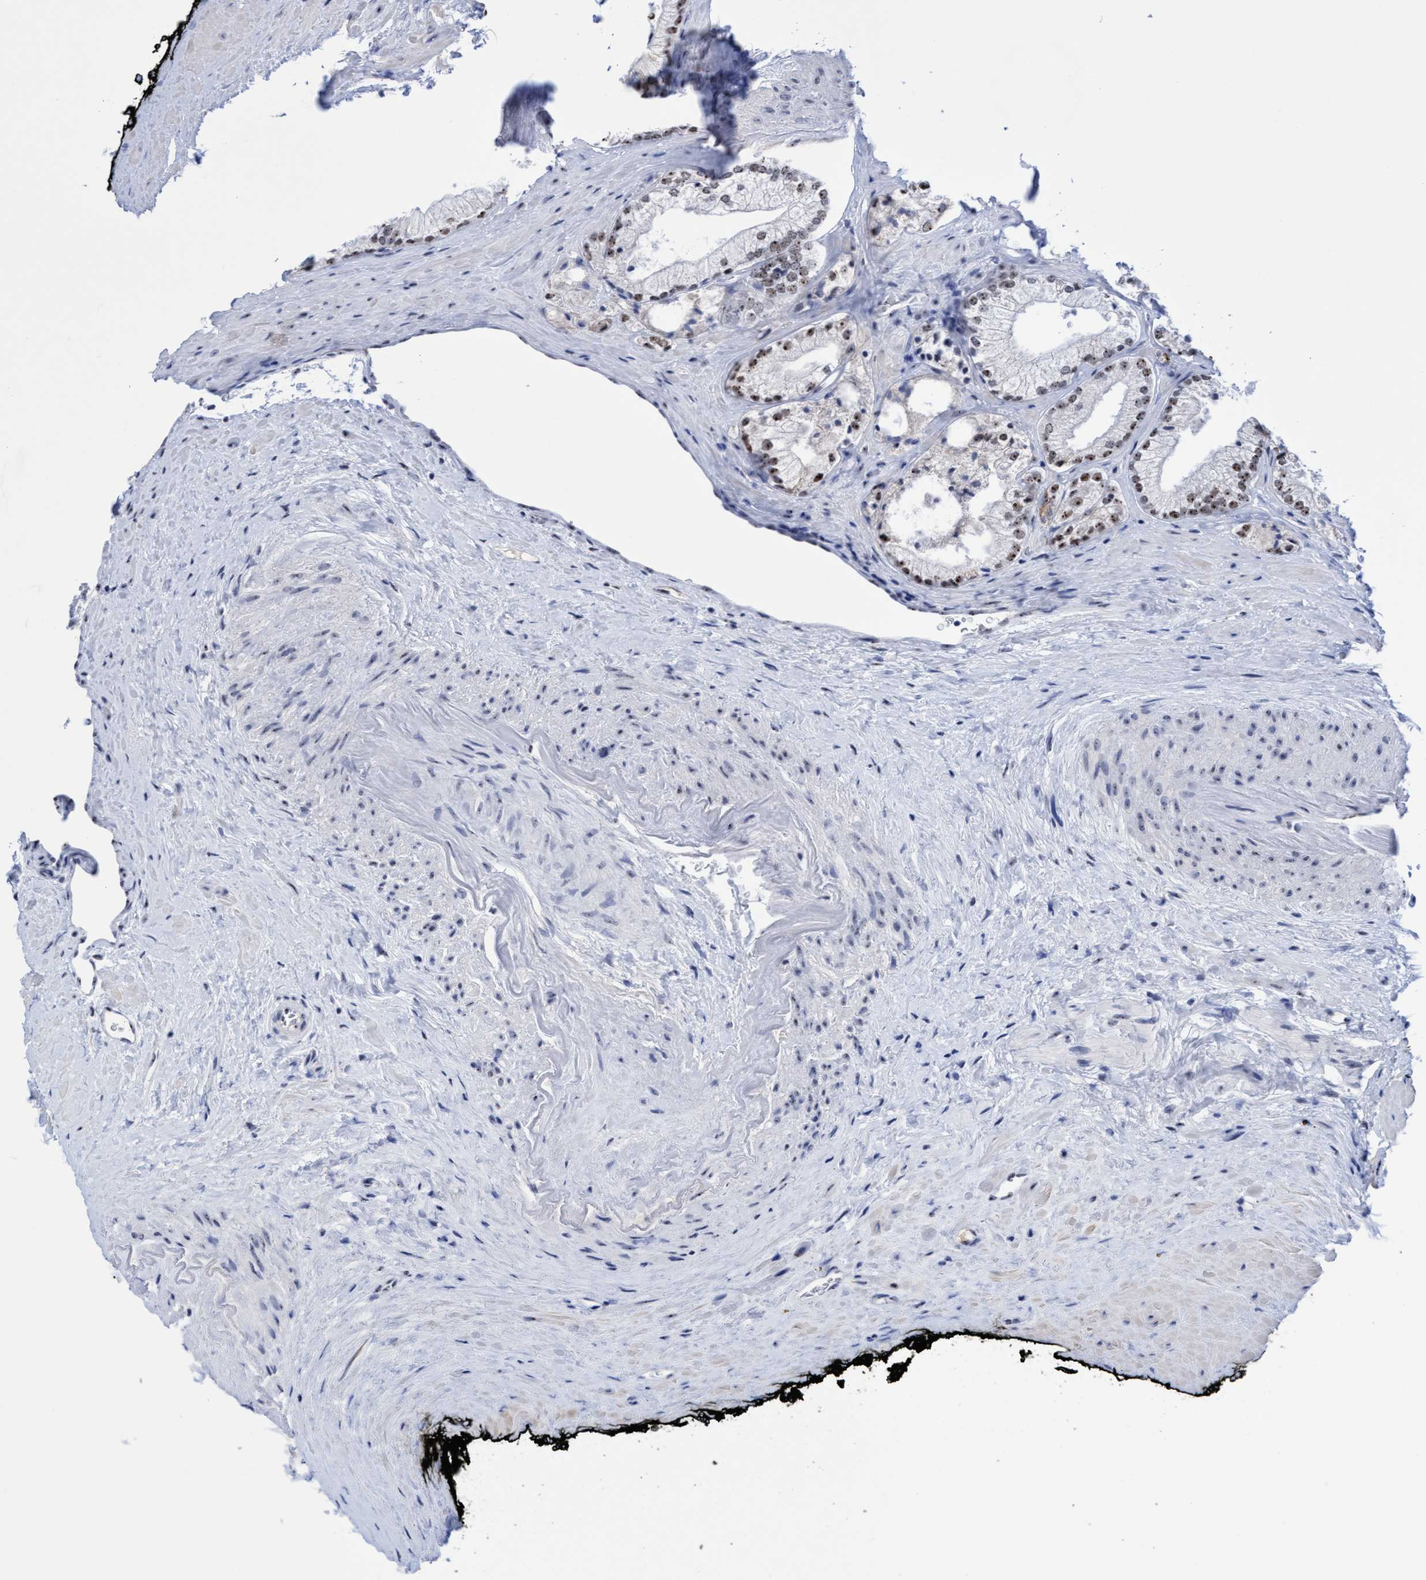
{"staining": {"intensity": "moderate", "quantity": "25%-75%", "location": "nuclear"}, "tissue": "prostate cancer", "cell_type": "Tumor cells", "image_type": "cancer", "snomed": [{"axis": "morphology", "description": "Adenocarcinoma, Low grade"}, {"axis": "topography", "description": "Prostate"}], "caption": "Prostate low-grade adenocarcinoma stained with DAB immunohistochemistry demonstrates medium levels of moderate nuclear expression in about 25%-75% of tumor cells.", "gene": "EFCAB10", "patient": {"sex": "male", "age": 65}}